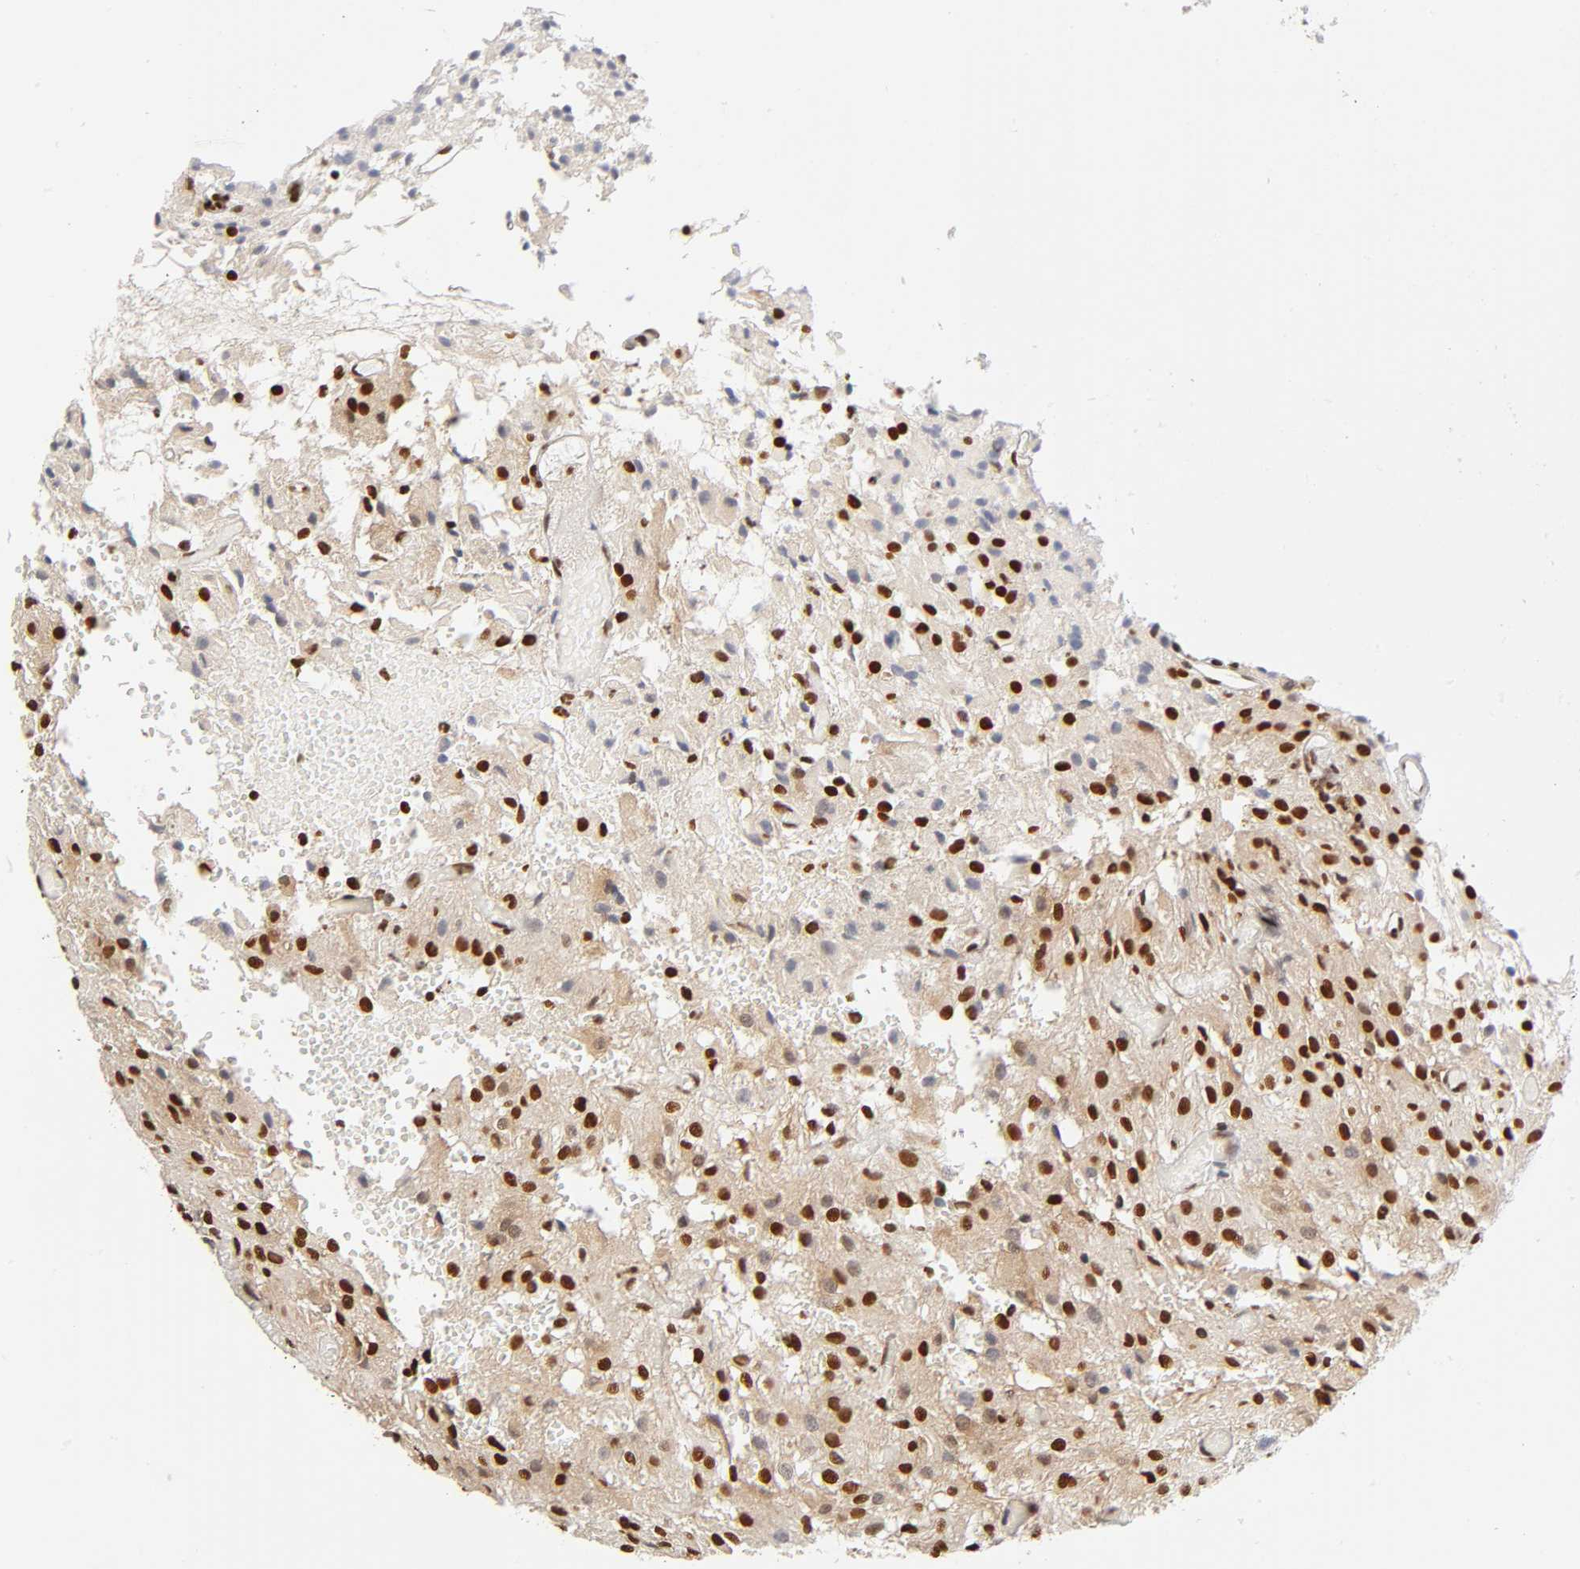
{"staining": {"intensity": "strong", "quantity": ">75%", "location": "nuclear"}, "tissue": "glioma", "cell_type": "Tumor cells", "image_type": "cancer", "snomed": [{"axis": "morphology", "description": "Glioma, malignant, High grade"}, {"axis": "topography", "description": "Brain"}], "caption": "Human glioma stained with a protein marker exhibits strong staining in tumor cells.", "gene": "ILKAP", "patient": {"sex": "female", "age": 59}}